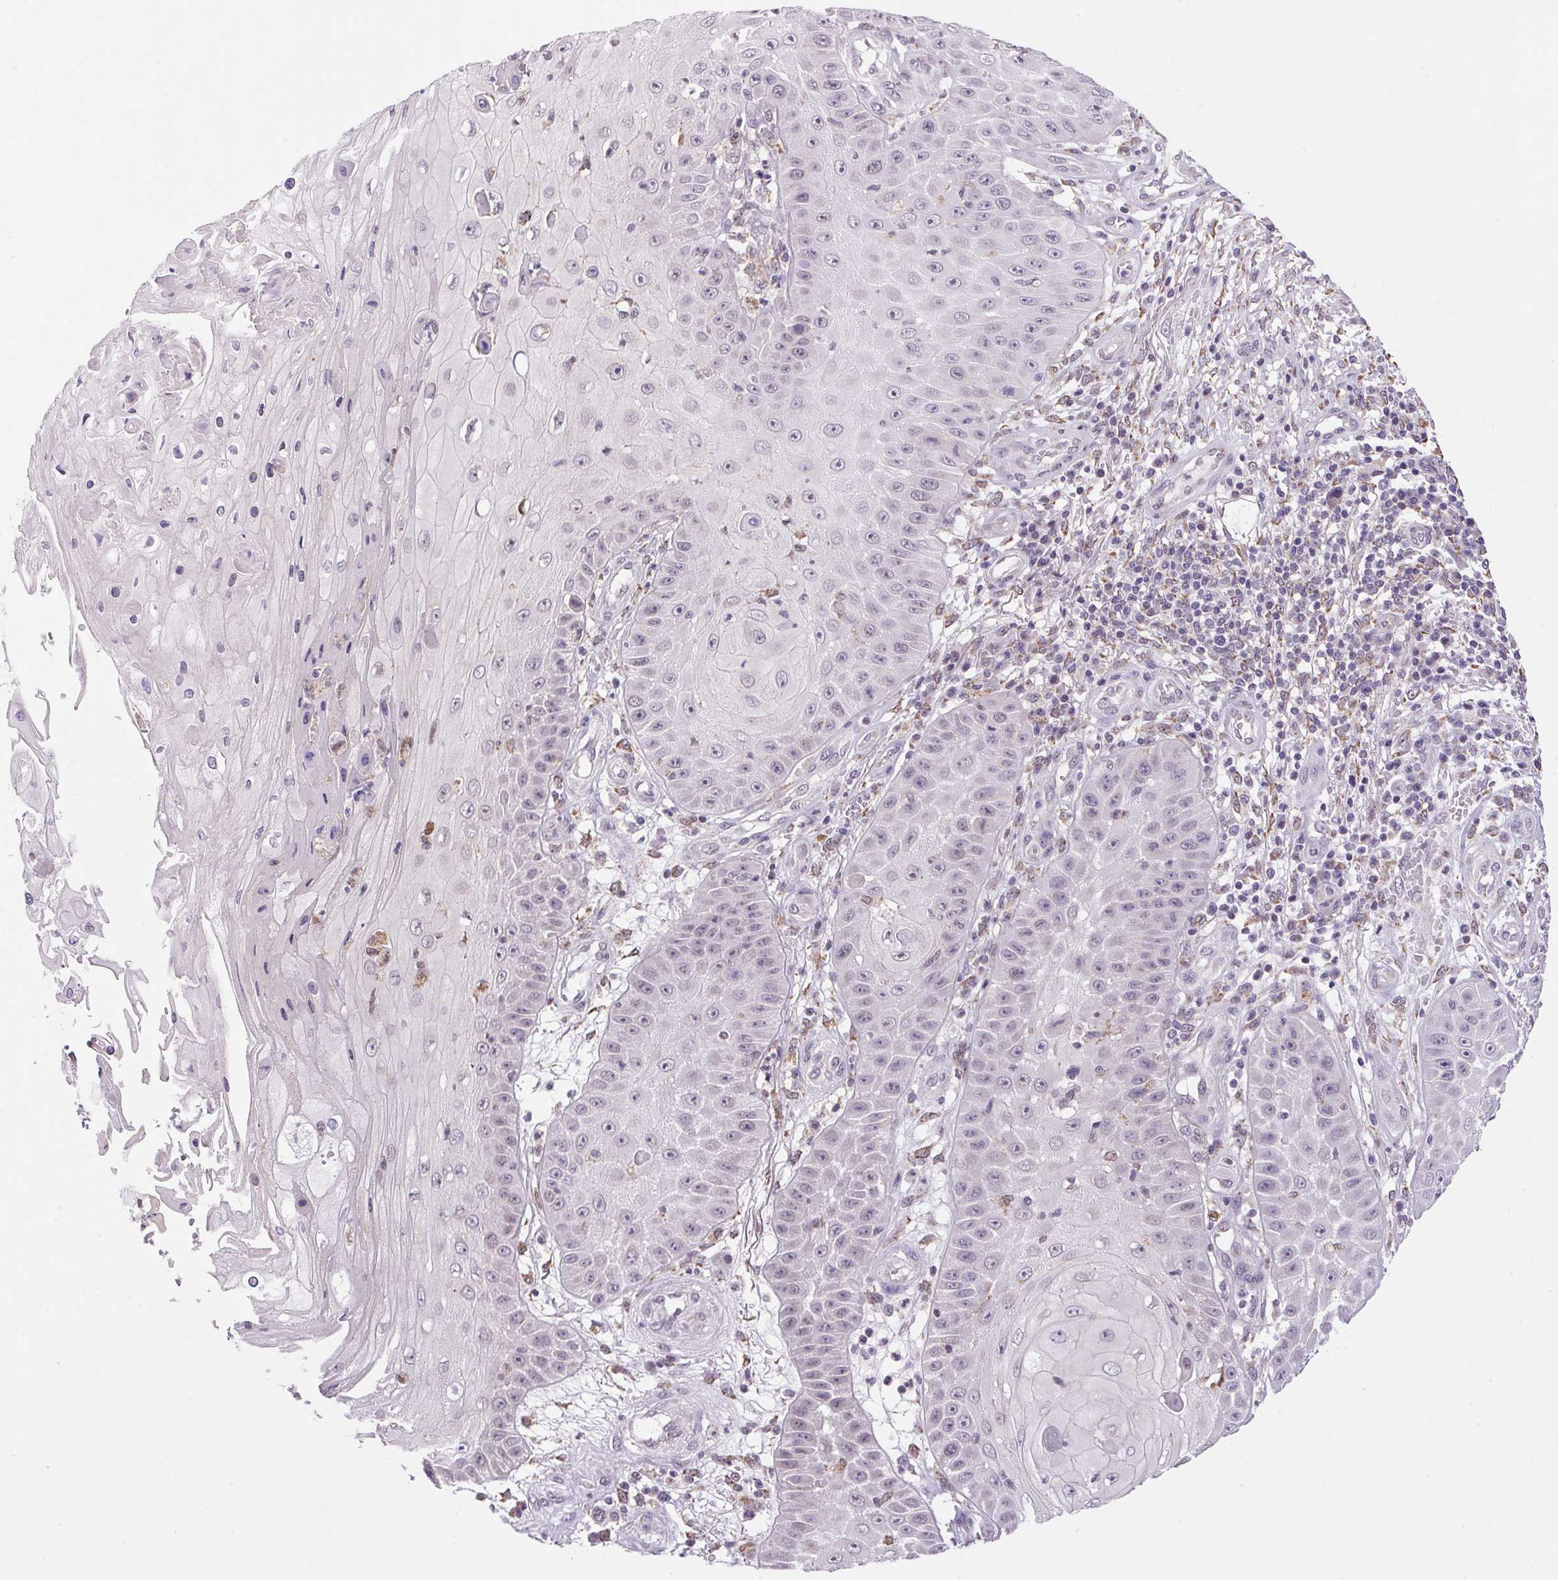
{"staining": {"intensity": "negative", "quantity": "none", "location": "none"}, "tissue": "skin cancer", "cell_type": "Tumor cells", "image_type": "cancer", "snomed": [{"axis": "morphology", "description": "Squamous cell carcinoma, NOS"}, {"axis": "topography", "description": "Skin"}], "caption": "Tumor cells are negative for protein expression in human skin cancer. (Stains: DAB (3,3'-diaminobenzidine) immunohistochemistry (IHC) with hematoxylin counter stain, Microscopy: brightfield microscopy at high magnification).", "gene": "AKR1E2", "patient": {"sex": "male", "age": 70}}